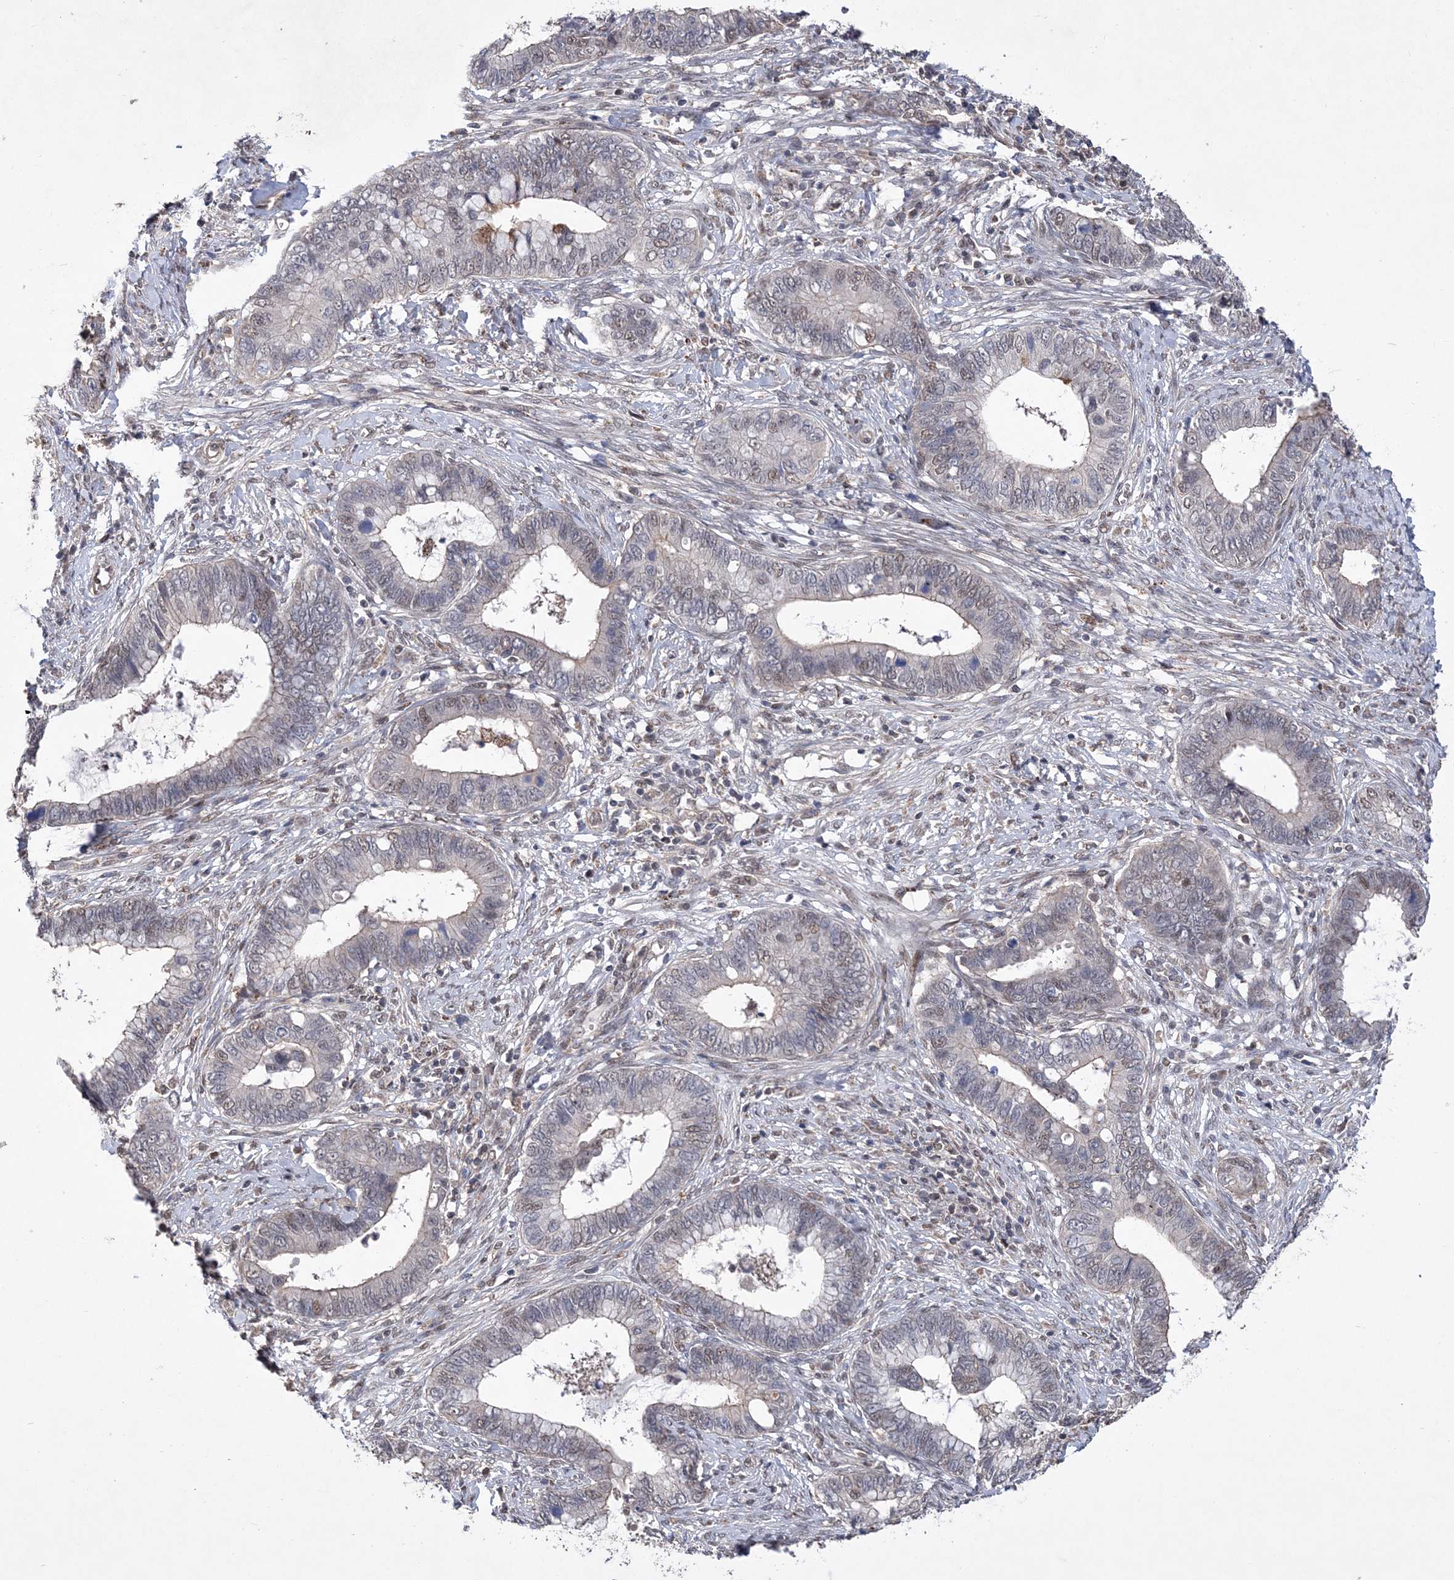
{"staining": {"intensity": "weak", "quantity": "<25%", "location": "nuclear"}, "tissue": "cervical cancer", "cell_type": "Tumor cells", "image_type": "cancer", "snomed": [{"axis": "morphology", "description": "Adenocarcinoma, NOS"}, {"axis": "topography", "description": "Cervix"}], "caption": "This is a histopathology image of immunohistochemistry staining of cervical adenocarcinoma, which shows no staining in tumor cells. (Brightfield microscopy of DAB immunohistochemistry (IHC) at high magnification).", "gene": "BOD1L1", "patient": {"sex": "female", "age": 44}}